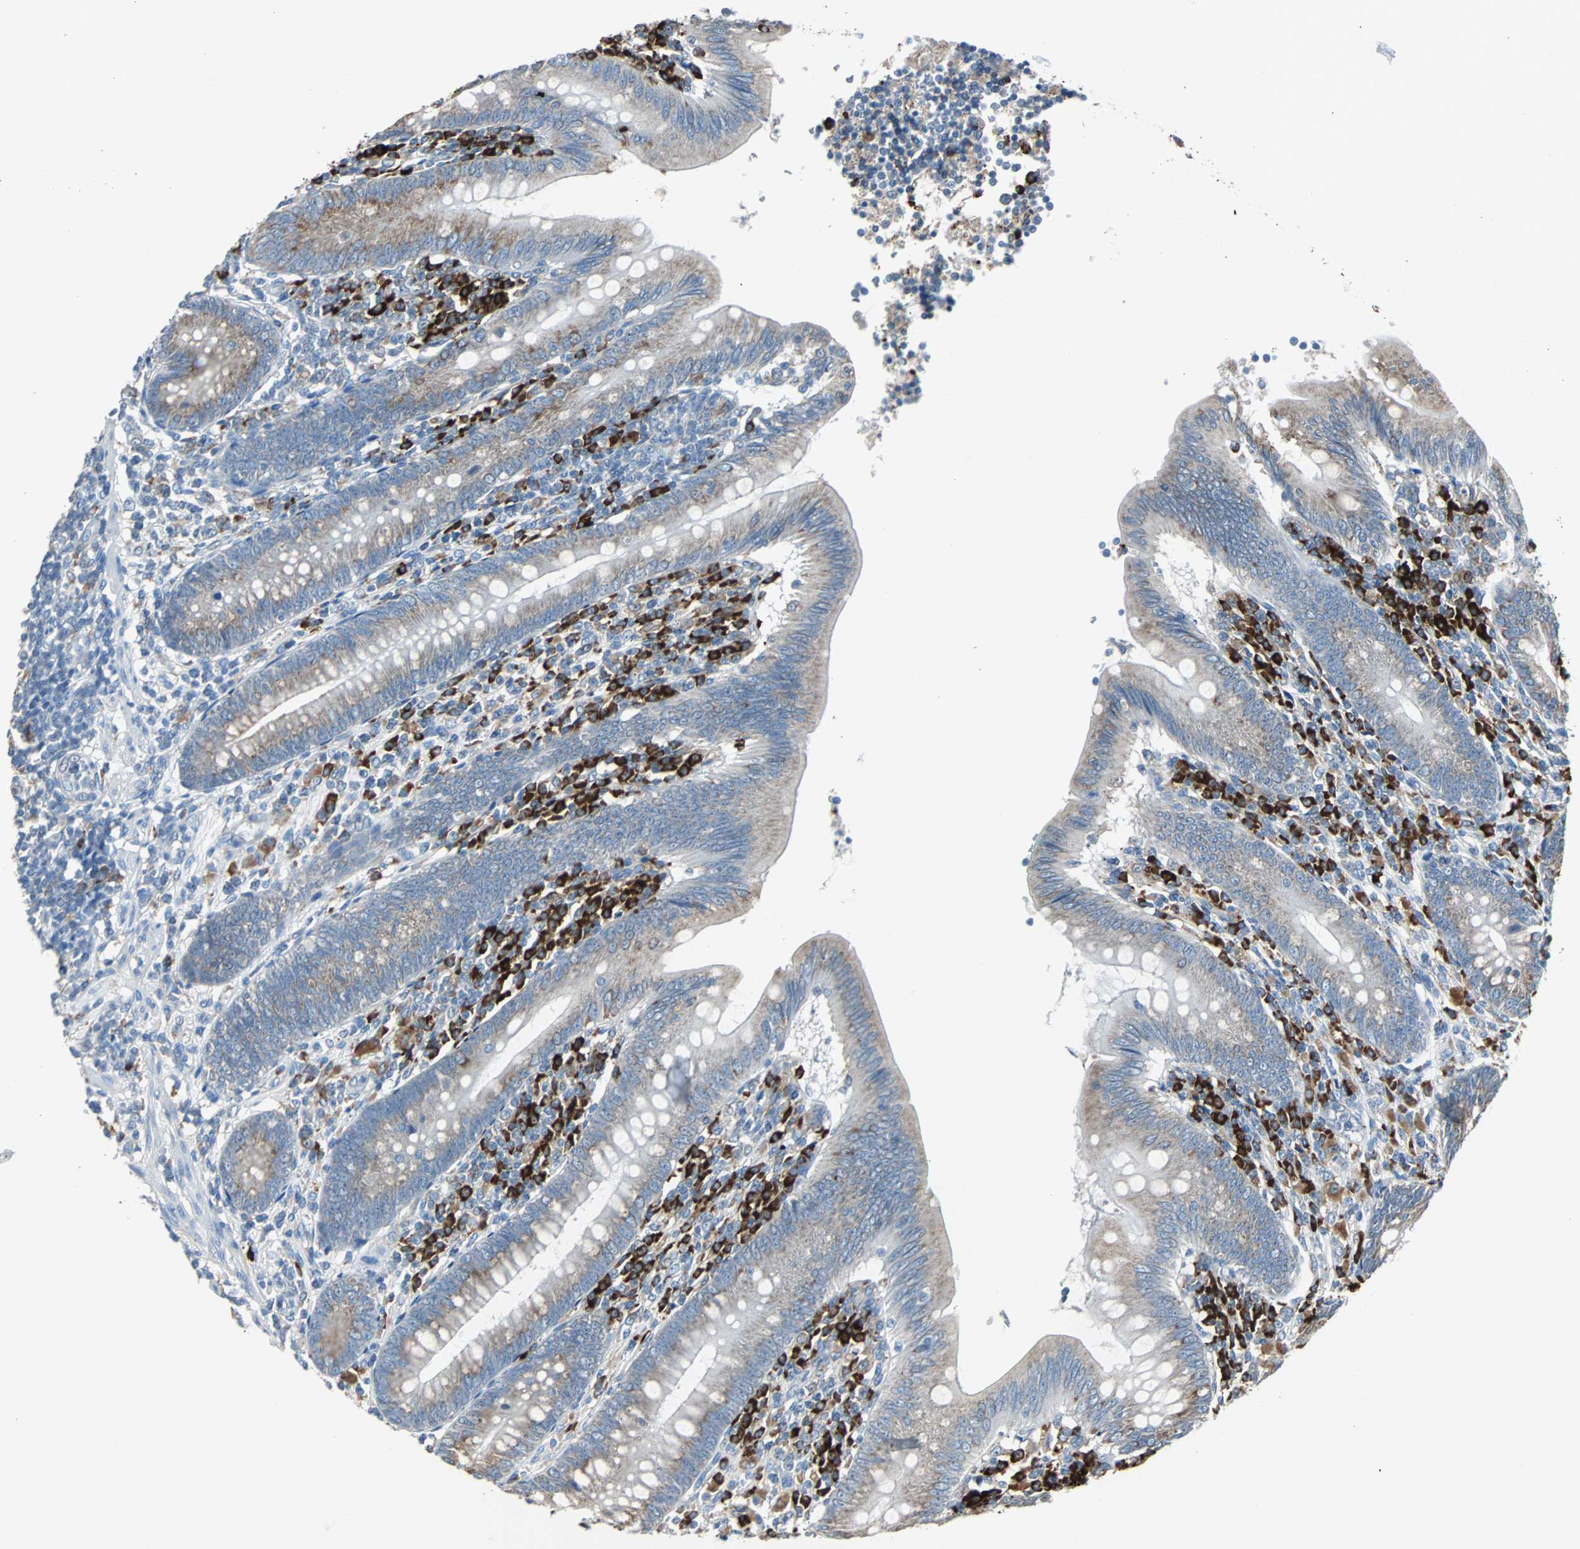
{"staining": {"intensity": "weak", "quantity": "25%-75%", "location": "cytoplasmic/membranous"}, "tissue": "appendix", "cell_type": "Glandular cells", "image_type": "normal", "snomed": [{"axis": "morphology", "description": "Normal tissue, NOS"}, {"axis": "morphology", "description": "Inflammation, NOS"}, {"axis": "topography", "description": "Appendix"}], "caption": "Protein positivity by immunohistochemistry displays weak cytoplasmic/membranous staining in about 25%-75% of glandular cells in unremarkable appendix.", "gene": "PDIA4", "patient": {"sex": "male", "age": 46}}